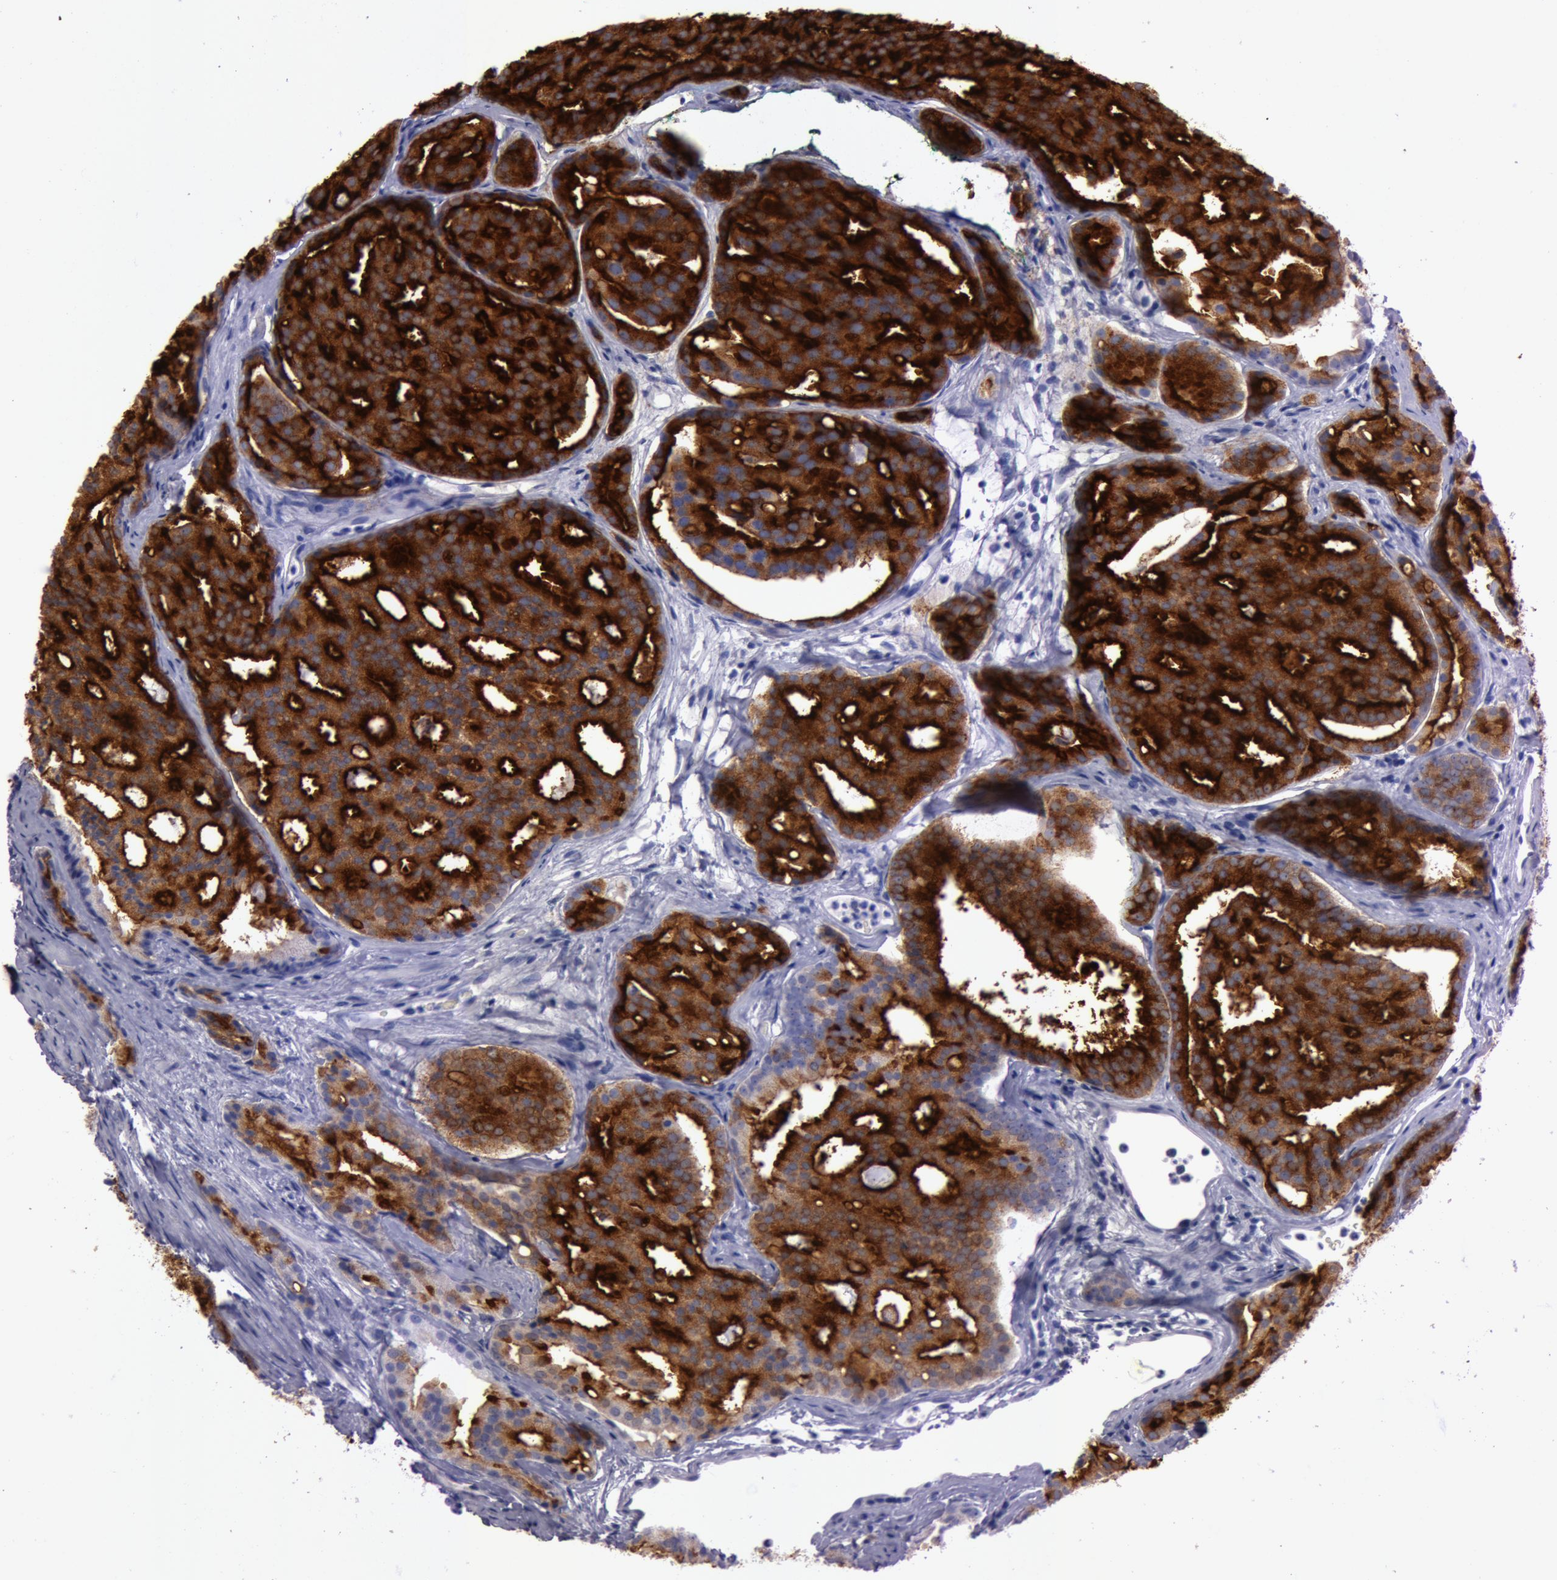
{"staining": {"intensity": "strong", "quantity": ">75%", "location": "cytoplasmic/membranous"}, "tissue": "prostate cancer", "cell_type": "Tumor cells", "image_type": "cancer", "snomed": [{"axis": "morphology", "description": "Adenocarcinoma, High grade"}, {"axis": "topography", "description": "Prostate"}], "caption": "Strong cytoplasmic/membranous positivity is seen in approximately >75% of tumor cells in prostate adenocarcinoma (high-grade).", "gene": "FOLH1", "patient": {"sex": "male", "age": 64}}